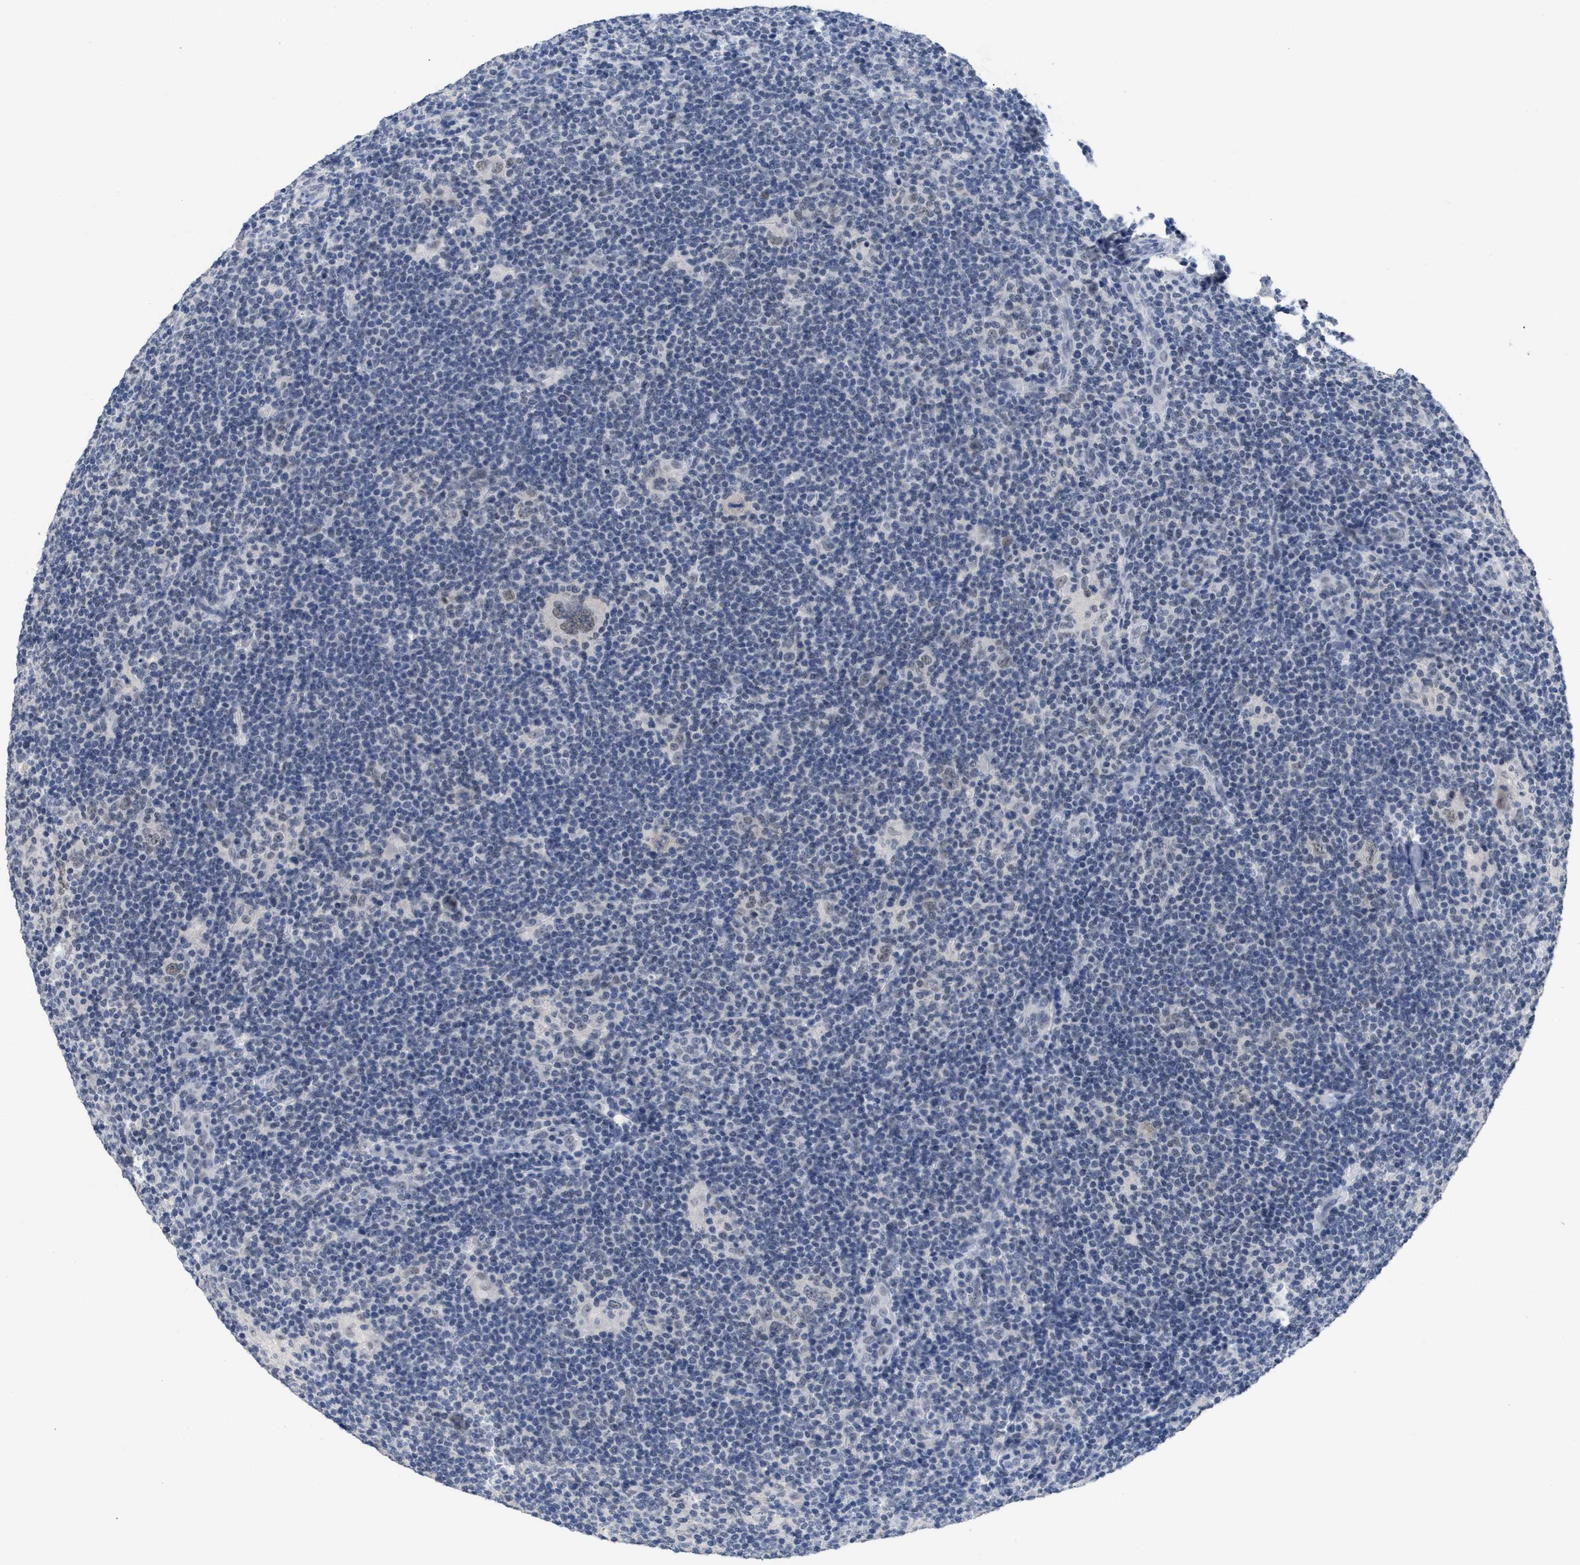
{"staining": {"intensity": "weak", "quantity": "<25%", "location": "nuclear"}, "tissue": "lymphoma", "cell_type": "Tumor cells", "image_type": "cancer", "snomed": [{"axis": "morphology", "description": "Hodgkin's disease, NOS"}, {"axis": "topography", "description": "Lymph node"}], "caption": "Immunohistochemistry (IHC) micrograph of lymphoma stained for a protein (brown), which displays no expression in tumor cells.", "gene": "GGNBP2", "patient": {"sex": "female", "age": 57}}